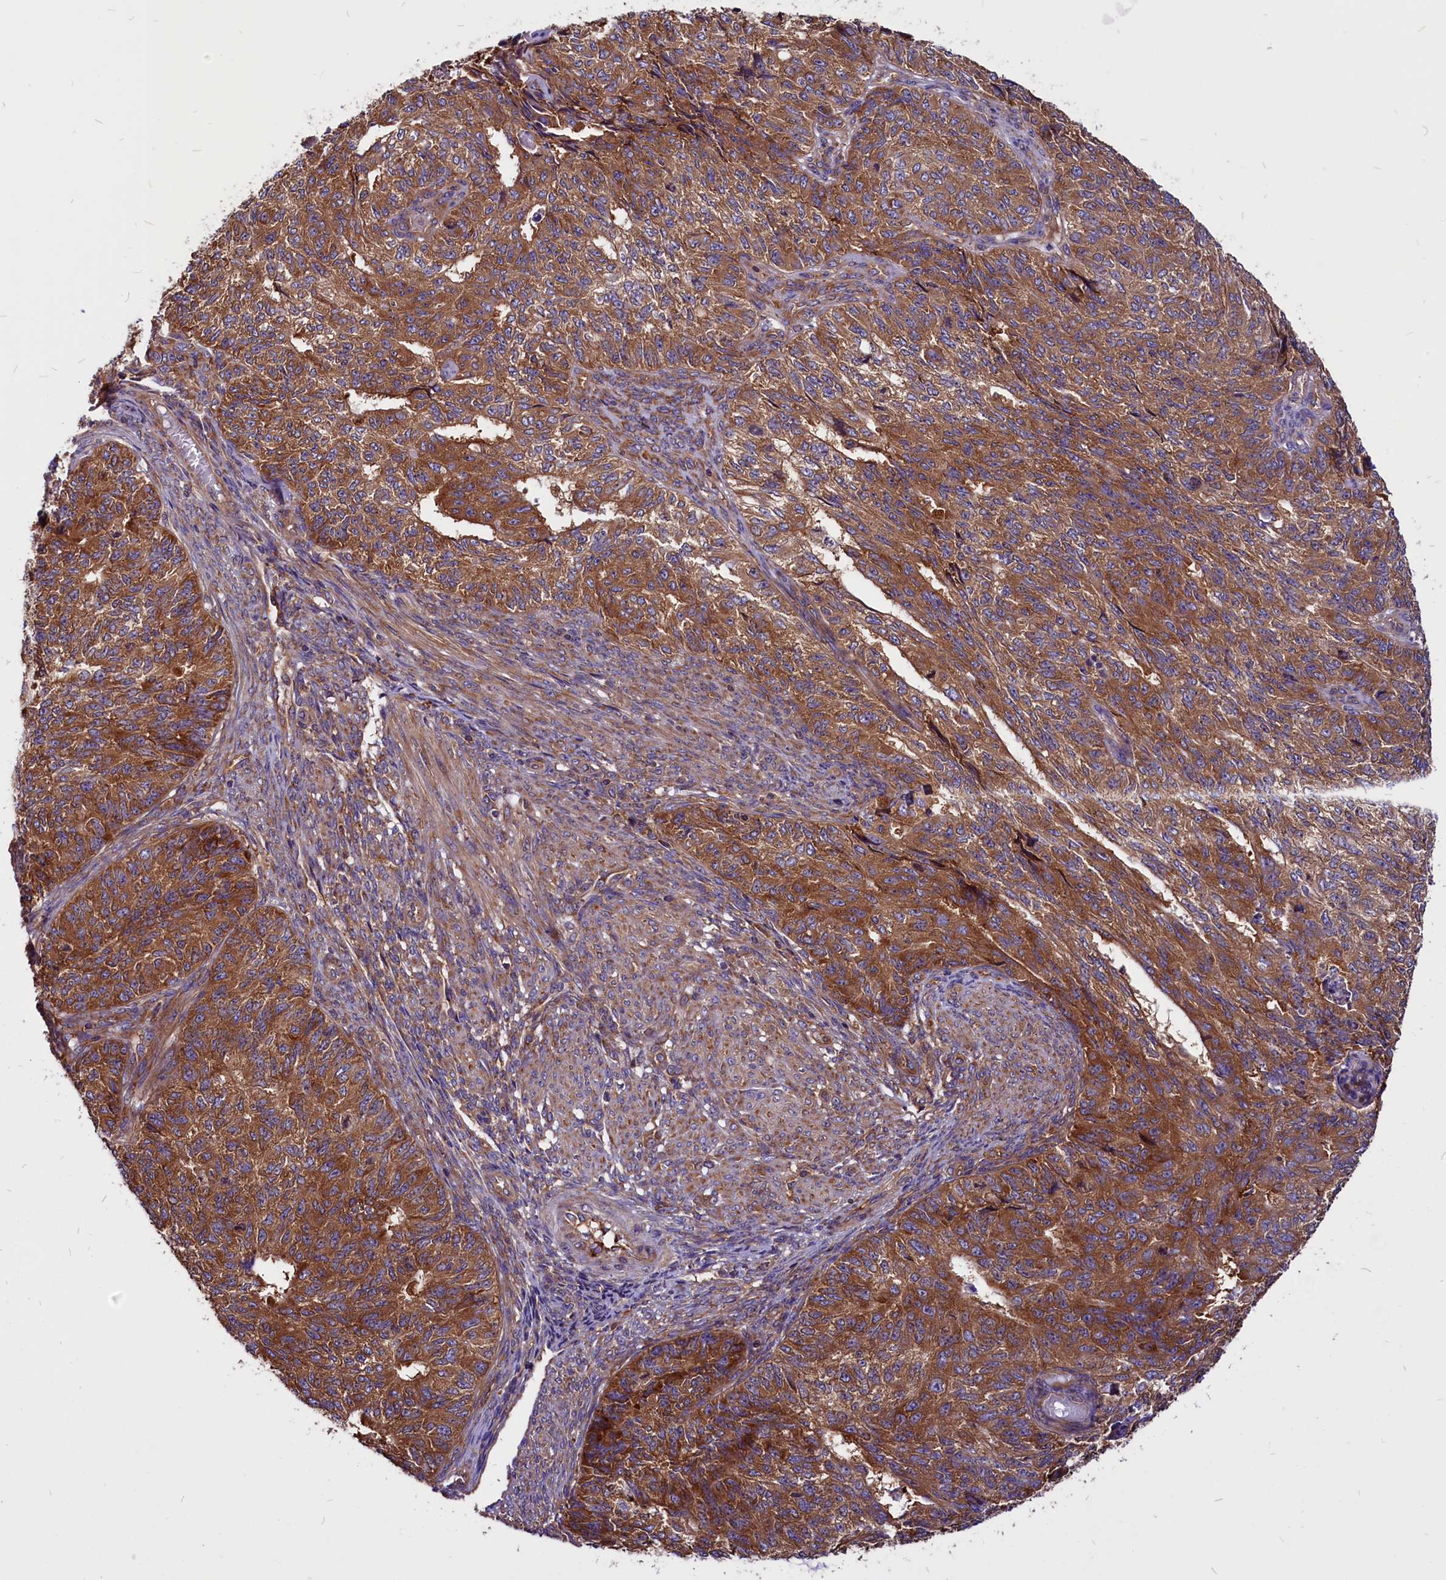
{"staining": {"intensity": "strong", "quantity": ">75%", "location": "cytoplasmic/membranous"}, "tissue": "endometrial cancer", "cell_type": "Tumor cells", "image_type": "cancer", "snomed": [{"axis": "morphology", "description": "Adenocarcinoma, NOS"}, {"axis": "topography", "description": "Endometrium"}], "caption": "Strong cytoplasmic/membranous positivity for a protein is identified in approximately >75% of tumor cells of endometrial cancer using IHC.", "gene": "EIF3G", "patient": {"sex": "female", "age": 32}}